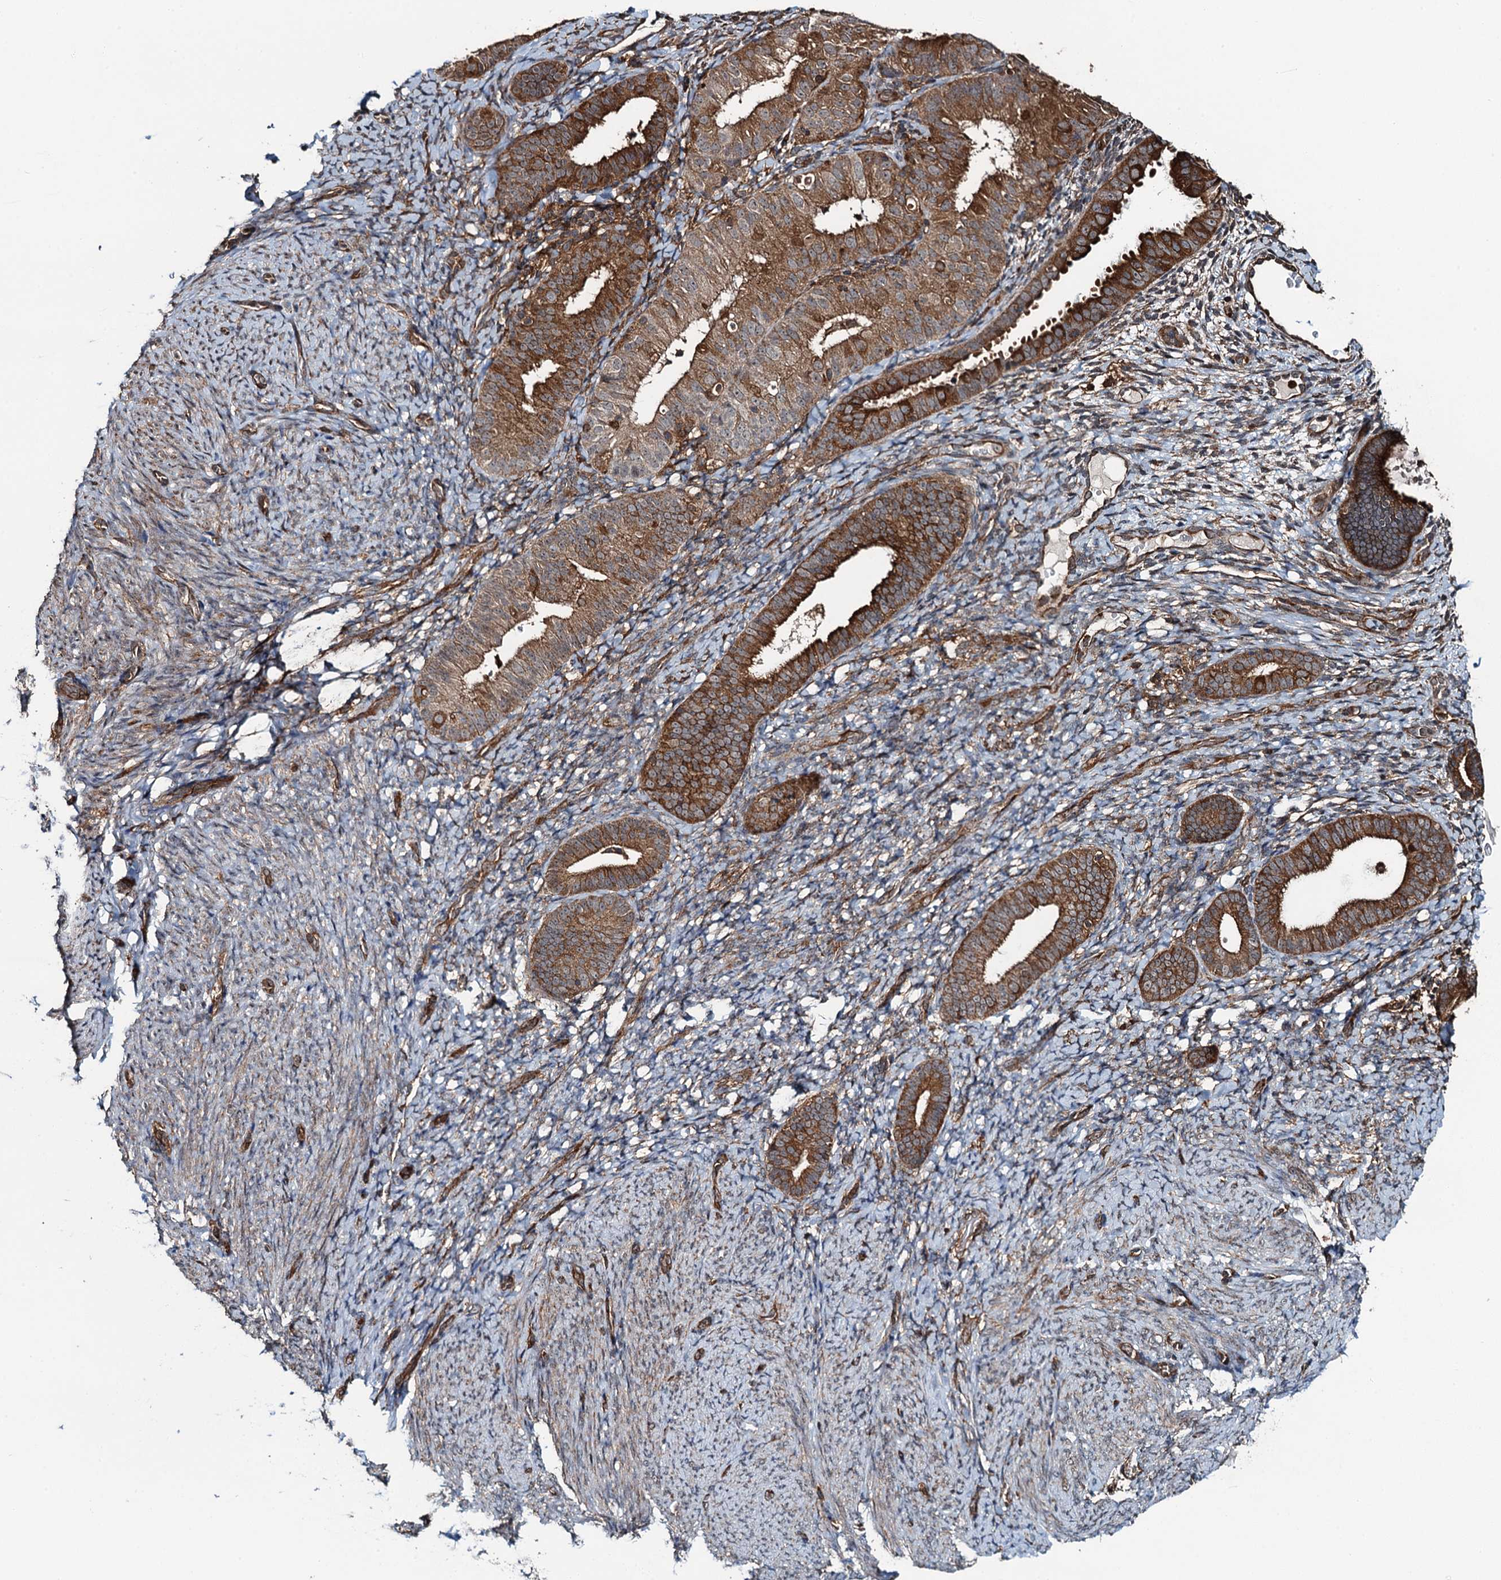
{"staining": {"intensity": "moderate", "quantity": "25%-75%", "location": "cytoplasmic/membranous"}, "tissue": "endometrium", "cell_type": "Cells in endometrial stroma", "image_type": "normal", "snomed": [{"axis": "morphology", "description": "Normal tissue, NOS"}, {"axis": "topography", "description": "Endometrium"}], "caption": "Immunohistochemical staining of normal human endometrium demonstrates moderate cytoplasmic/membranous protein positivity in about 25%-75% of cells in endometrial stroma. (DAB IHC, brown staining for protein, blue staining for nuclei).", "gene": "WHAMM", "patient": {"sex": "female", "age": 65}}